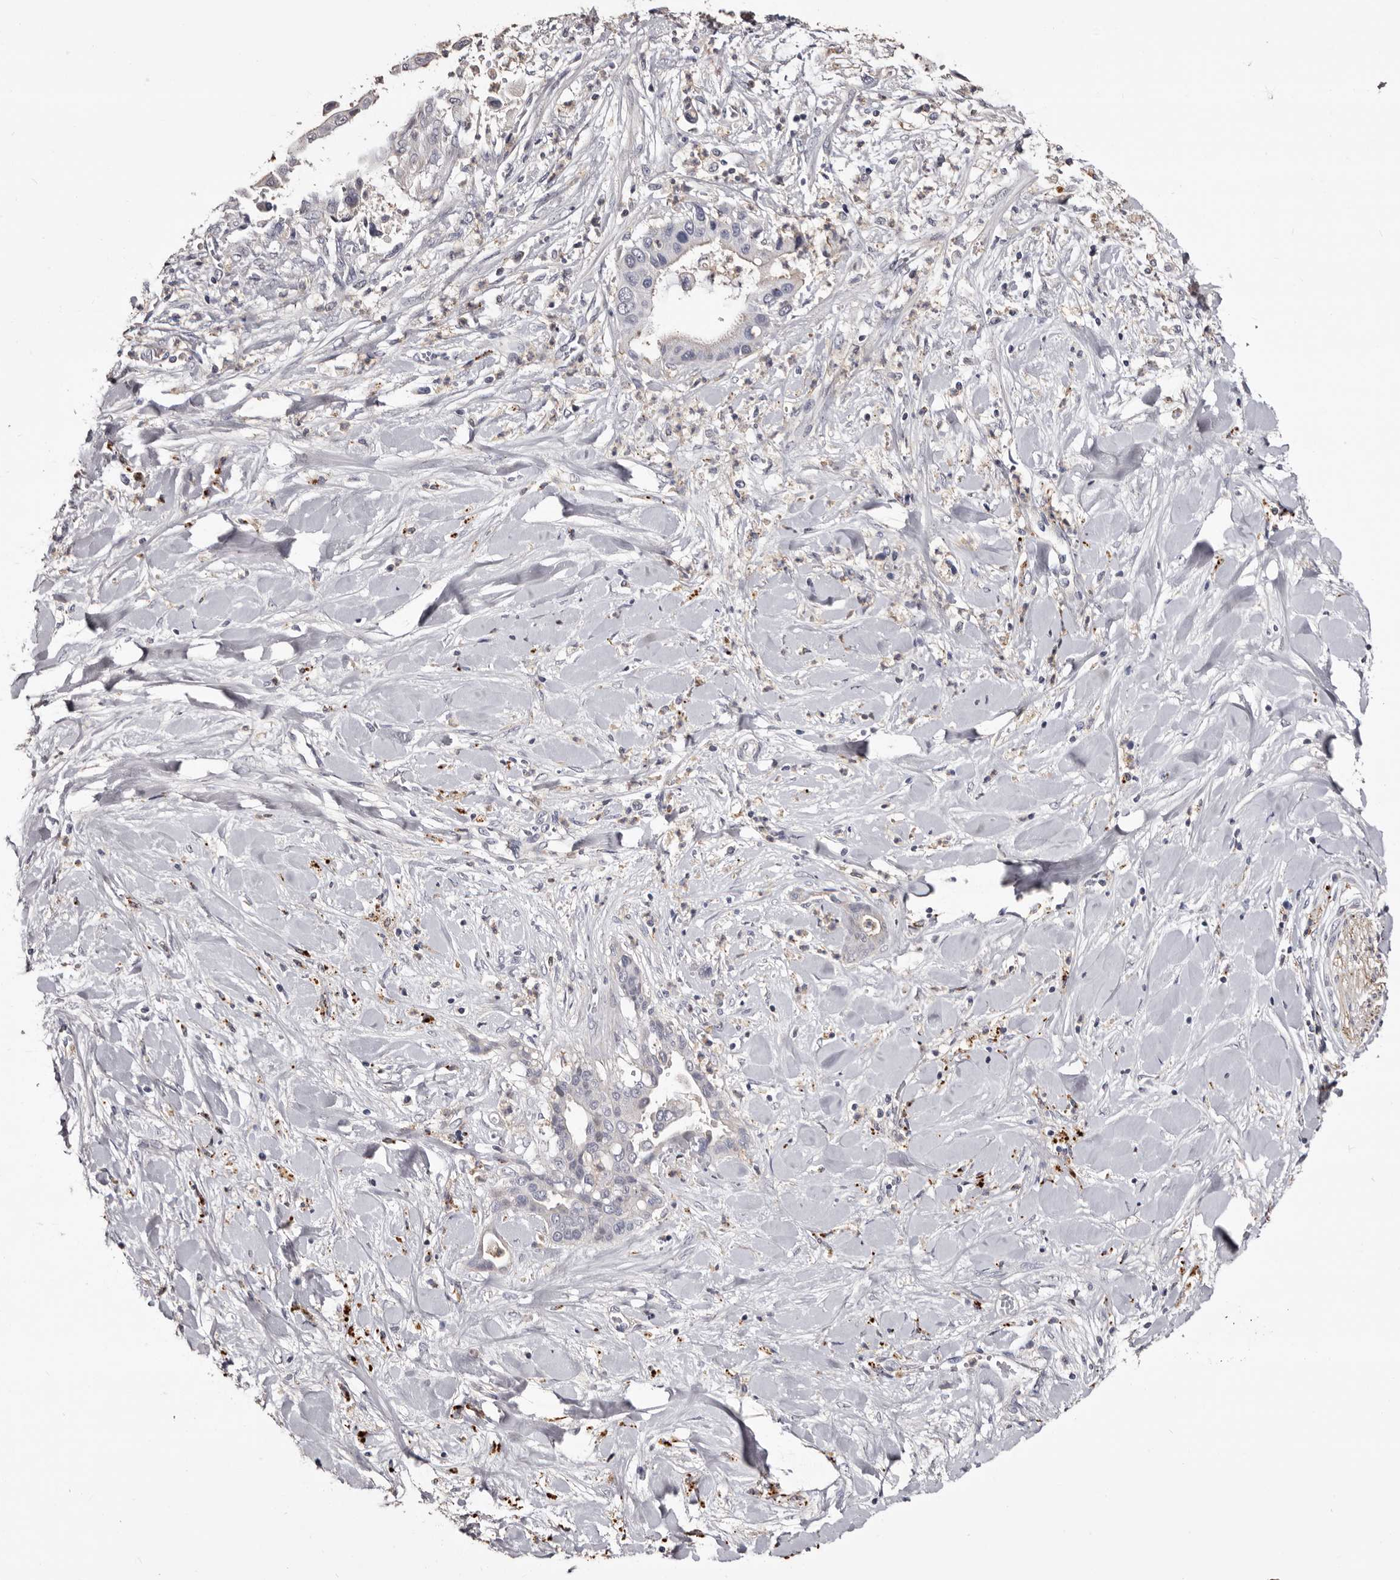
{"staining": {"intensity": "negative", "quantity": "none", "location": "none"}, "tissue": "liver cancer", "cell_type": "Tumor cells", "image_type": "cancer", "snomed": [{"axis": "morphology", "description": "Cholangiocarcinoma"}, {"axis": "topography", "description": "Liver"}], "caption": "DAB immunohistochemical staining of liver cancer (cholangiocarcinoma) reveals no significant positivity in tumor cells.", "gene": "SLC10A4", "patient": {"sex": "female", "age": 54}}